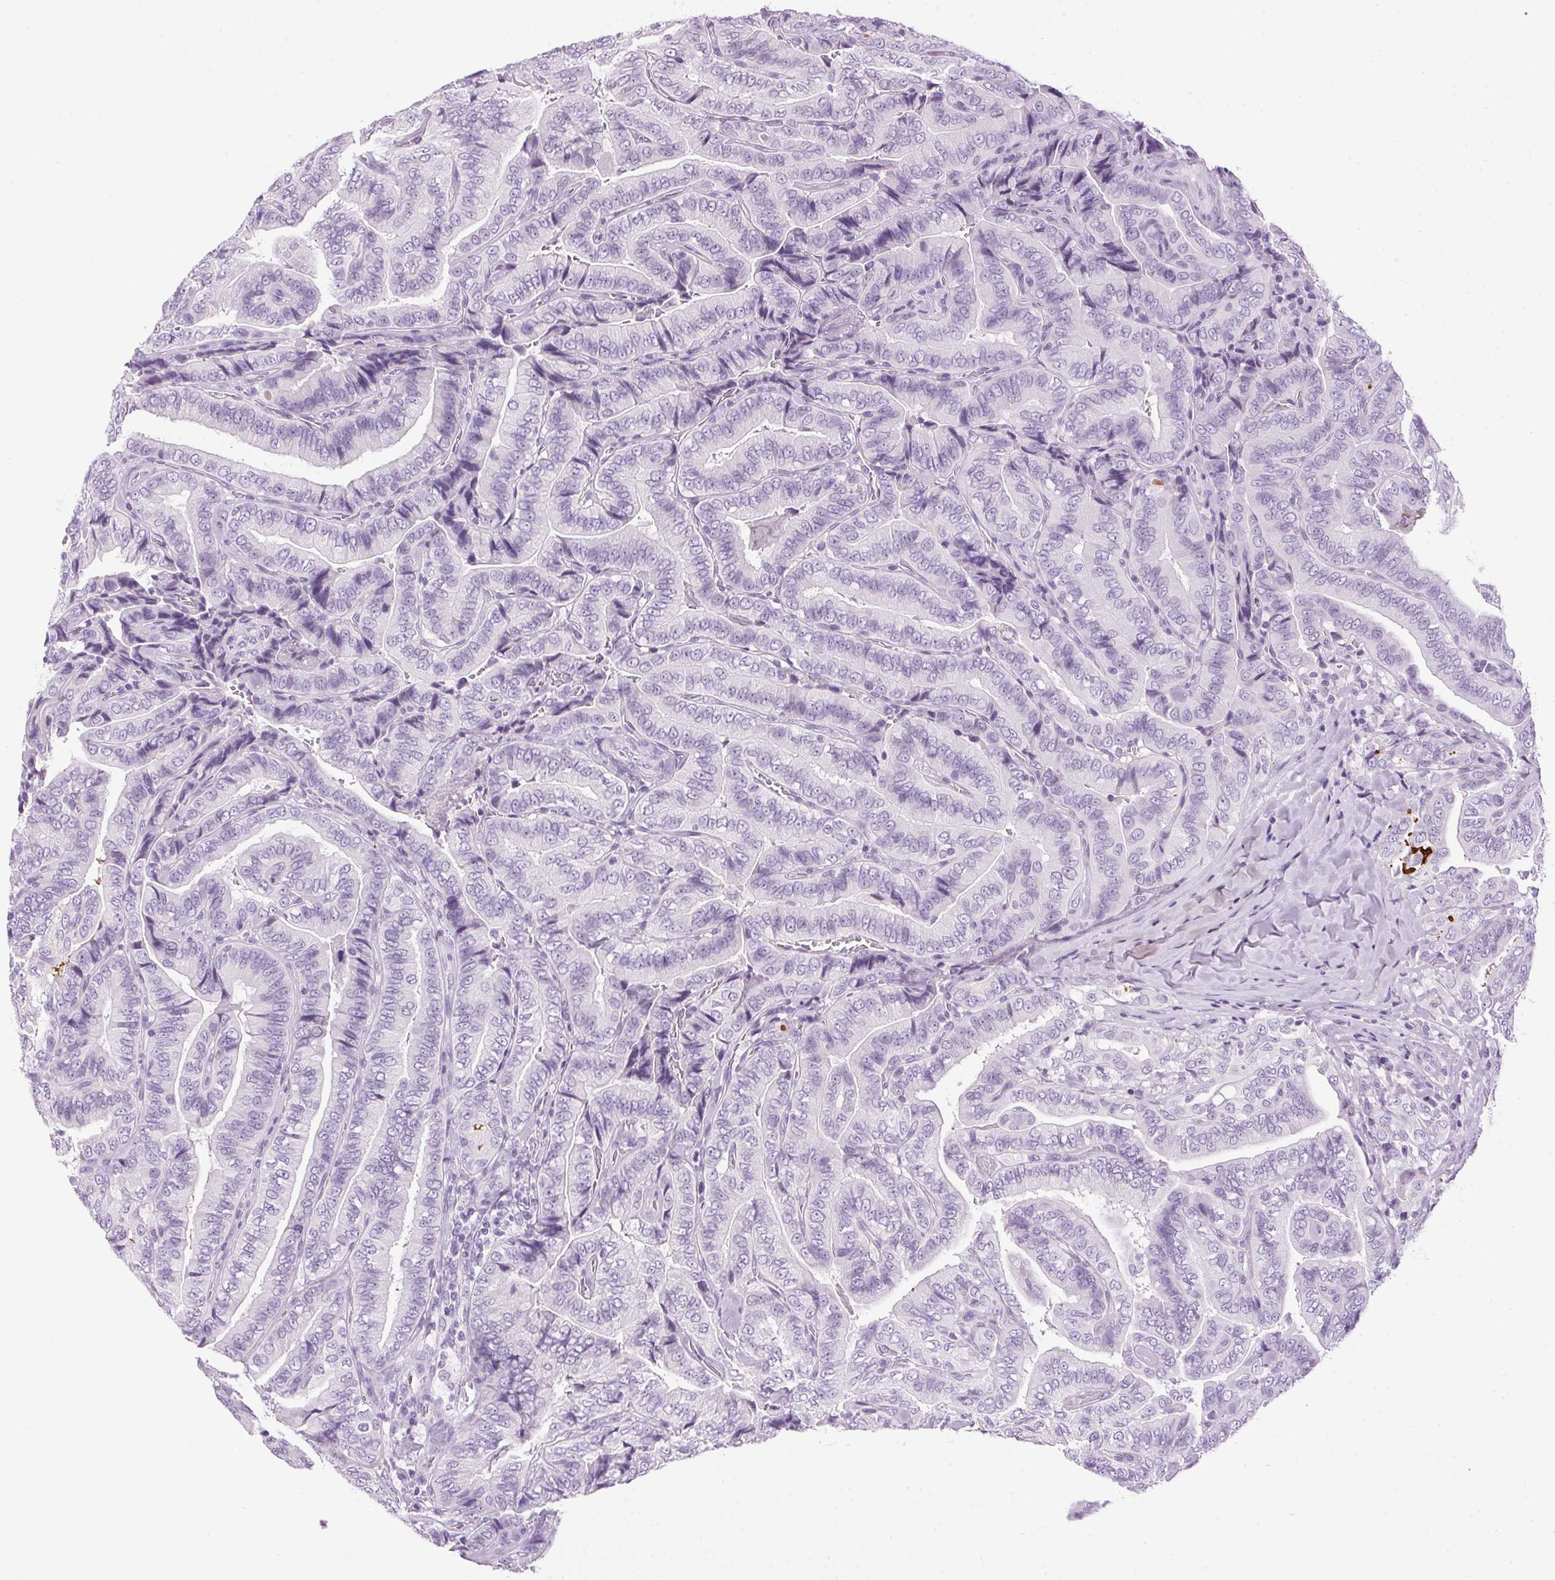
{"staining": {"intensity": "negative", "quantity": "none", "location": "none"}, "tissue": "thyroid cancer", "cell_type": "Tumor cells", "image_type": "cancer", "snomed": [{"axis": "morphology", "description": "Papillary adenocarcinoma, NOS"}, {"axis": "topography", "description": "Thyroid gland"}], "caption": "A high-resolution image shows immunohistochemistry (IHC) staining of papillary adenocarcinoma (thyroid), which shows no significant positivity in tumor cells.", "gene": "TMEM88B", "patient": {"sex": "male", "age": 61}}